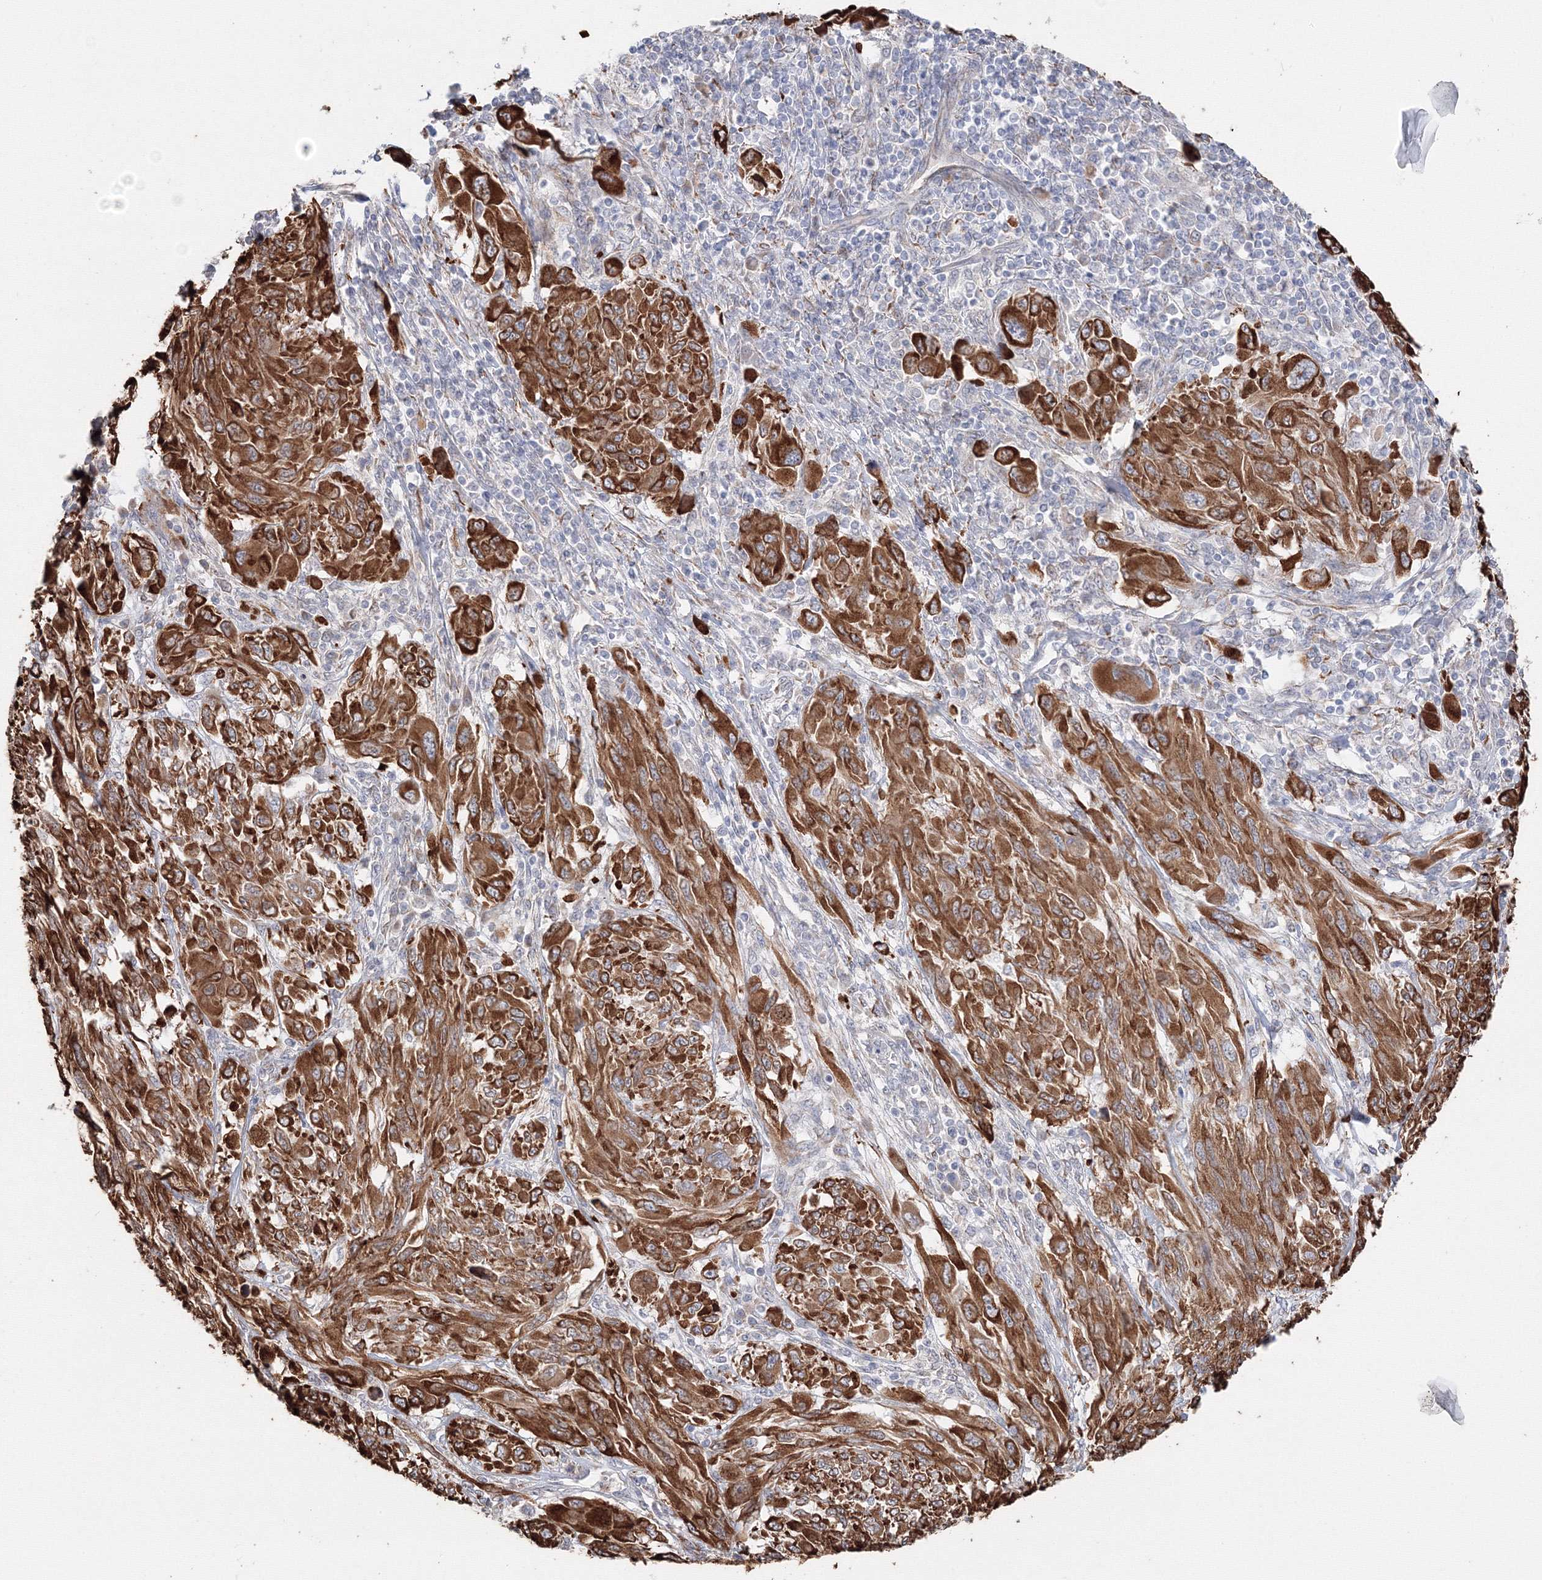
{"staining": {"intensity": "strong", "quantity": ">75%", "location": "cytoplasmic/membranous"}, "tissue": "melanoma", "cell_type": "Tumor cells", "image_type": "cancer", "snomed": [{"axis": "morphology", "description": "Malignant melanoma, NOS"}, {"axis": "topography", "description": "Skin"}], "caption": "Immunohistochemical staining of human melanoma demonstrates high levels of strong cytoplasmic/membranous protein staining in approximately >75% of tumor cells.", "gene": "DHRS12", "patient": {"sex": "female", "age": 91}}